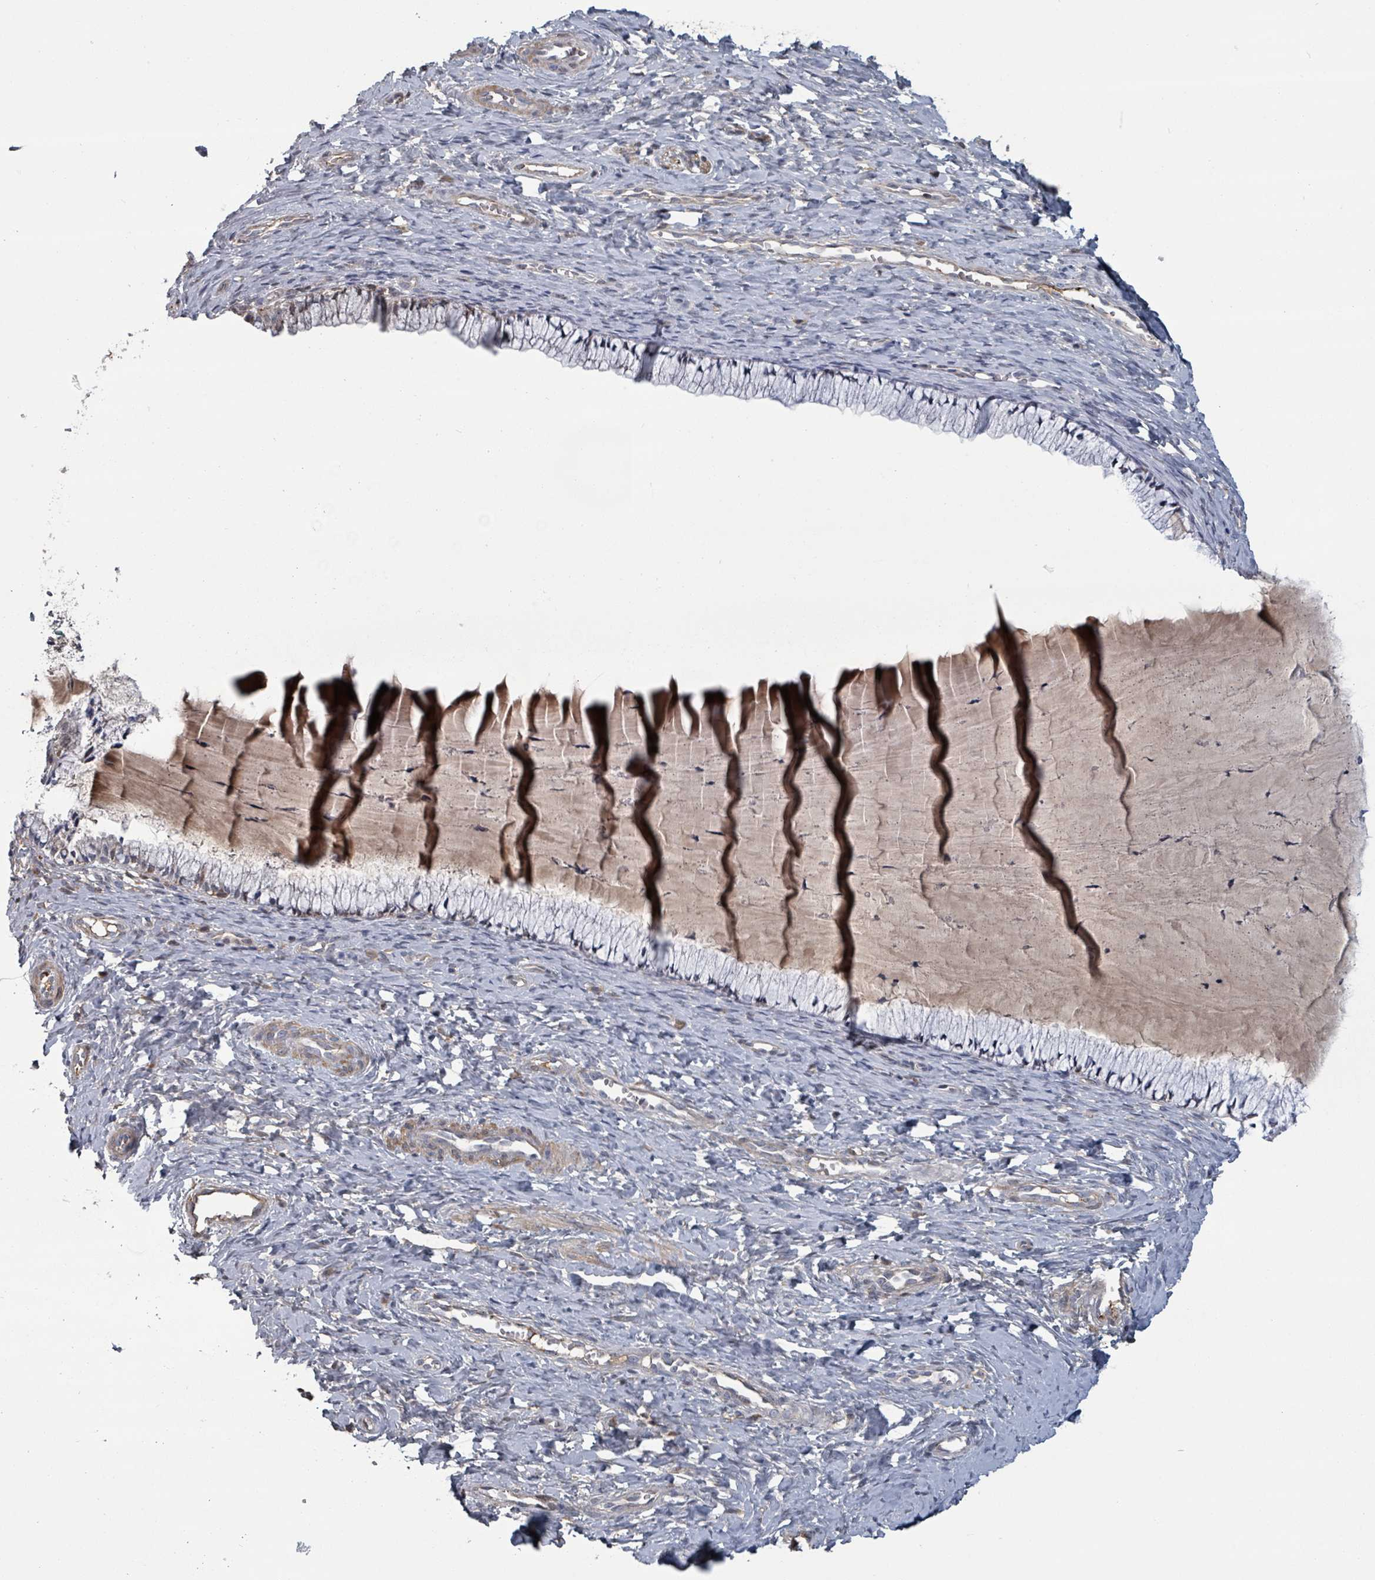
{"staining": {"intensity": "weak", "quantity": "25%-75%", "location": "nuclear"}, "tissue": "cervix", "cell_type": "Glandular cells", "image_type": "normal", "snomed": [{"axis": "morphology", "description": "Normal tissue, NOS"}, {"axis": "topography", "description": "Cervix"}], "caption": "A histopathology image of human cervix stained for a protein displays weak nuclear brown staining in glandular cells.", "gene": "GABBR1", "patient": {"sex": "female", "age": 36}}